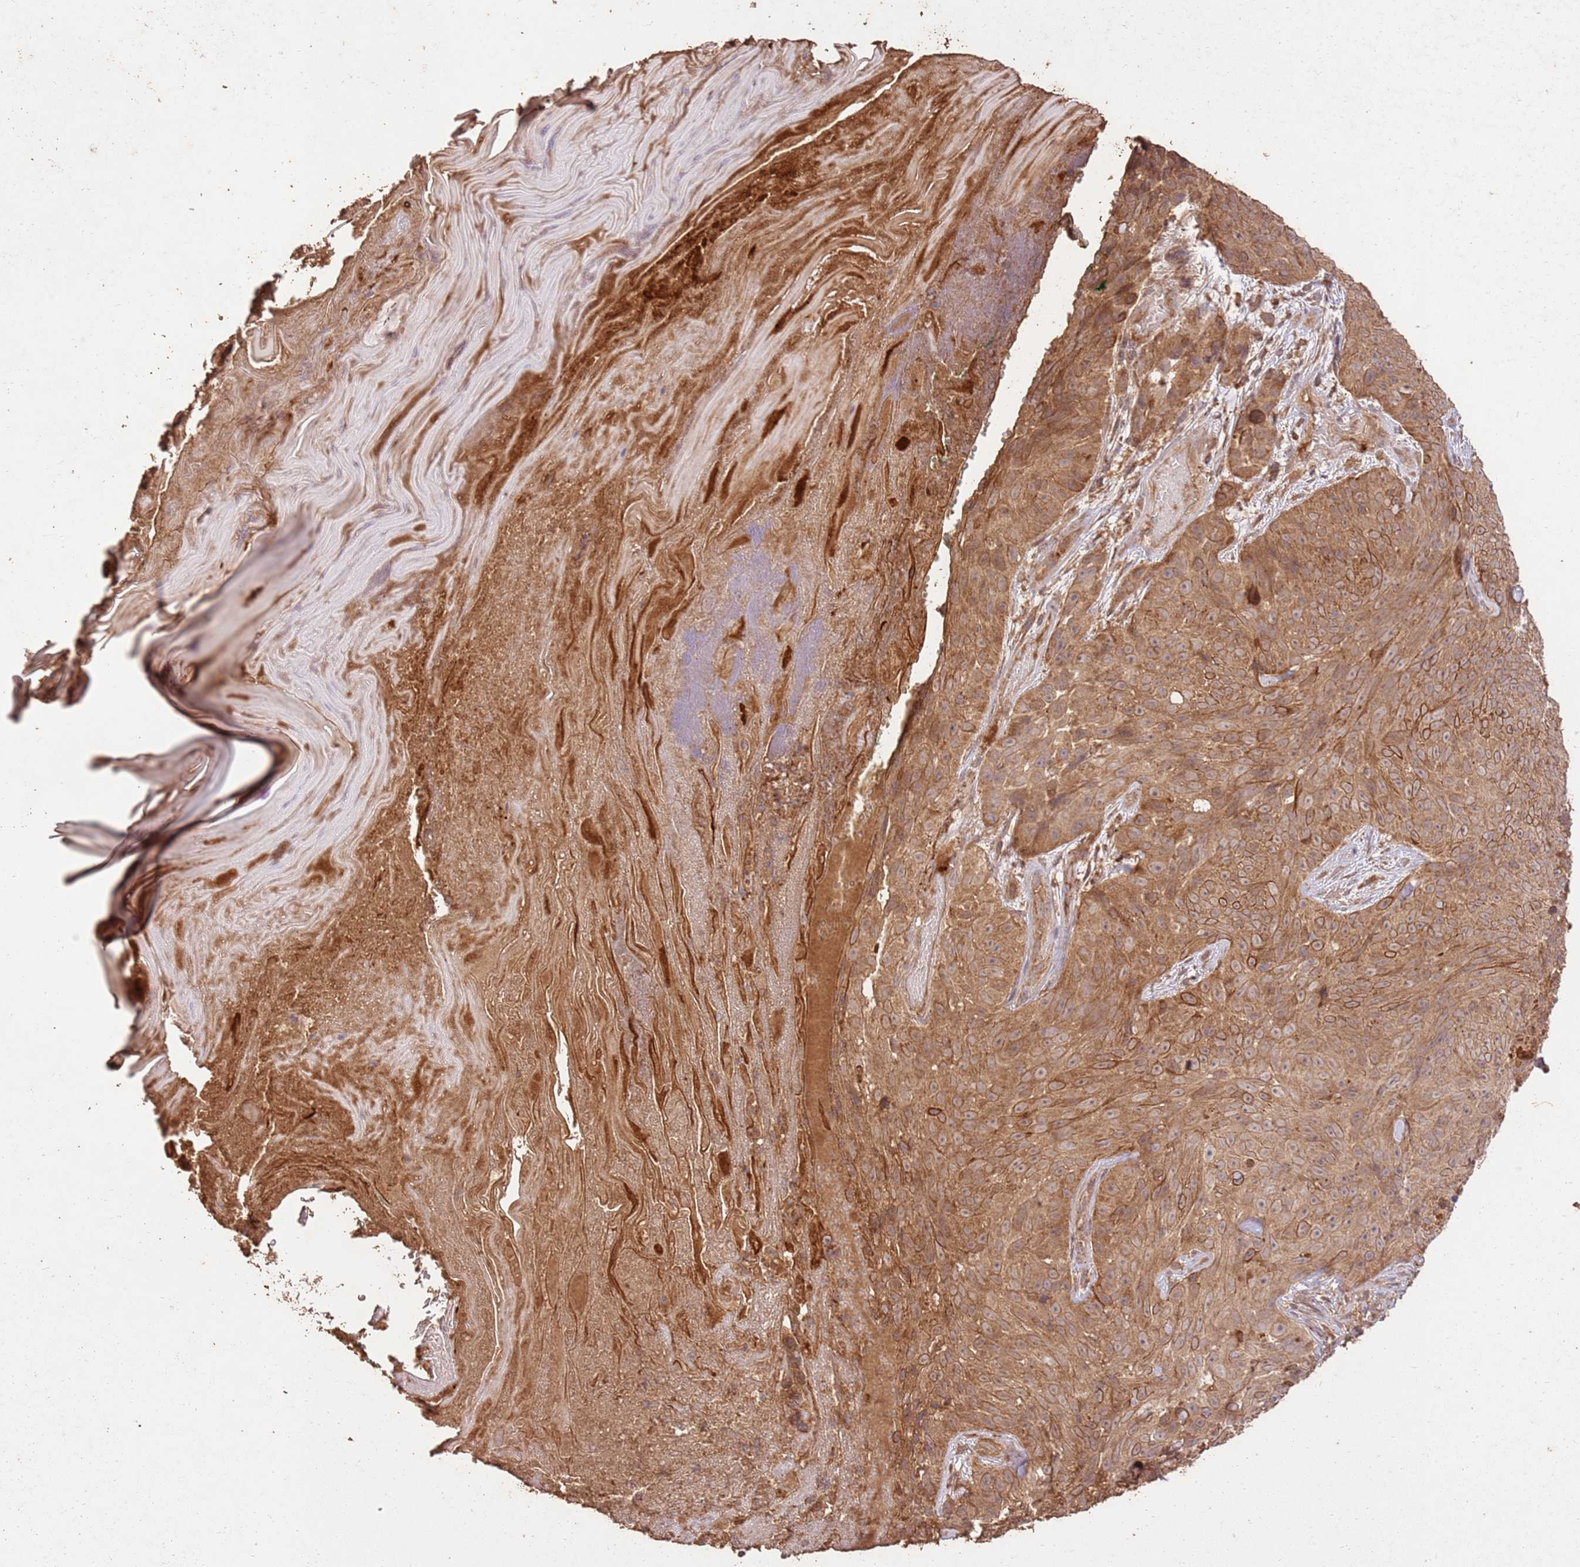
{"staining": {"intensity": "moderate", "quantity": ">75%", "location": "cytoplasmic/membranous"}, "tissue": "skin cancer", "cell_type": "Tumor cells", "image_type": "cancer", "snomed": [{"axis": "morphology", "description": "Squamous cell carcinoma, NOS"}, {"axis": "topography", "description": "Skin"}], "caption": "DAB (3,3'-diaminobenzidine) immunohistochemical staining of human skin squamous cell carcinoma exhibits moderate cytoplasmic/membranous protein staining in approximately >75% of tumor cells. (Brightfield microscopy of DAB IHC at high magnification).", "gene": "LRRC28", "patient": {"sex": "female", "age": 87}}